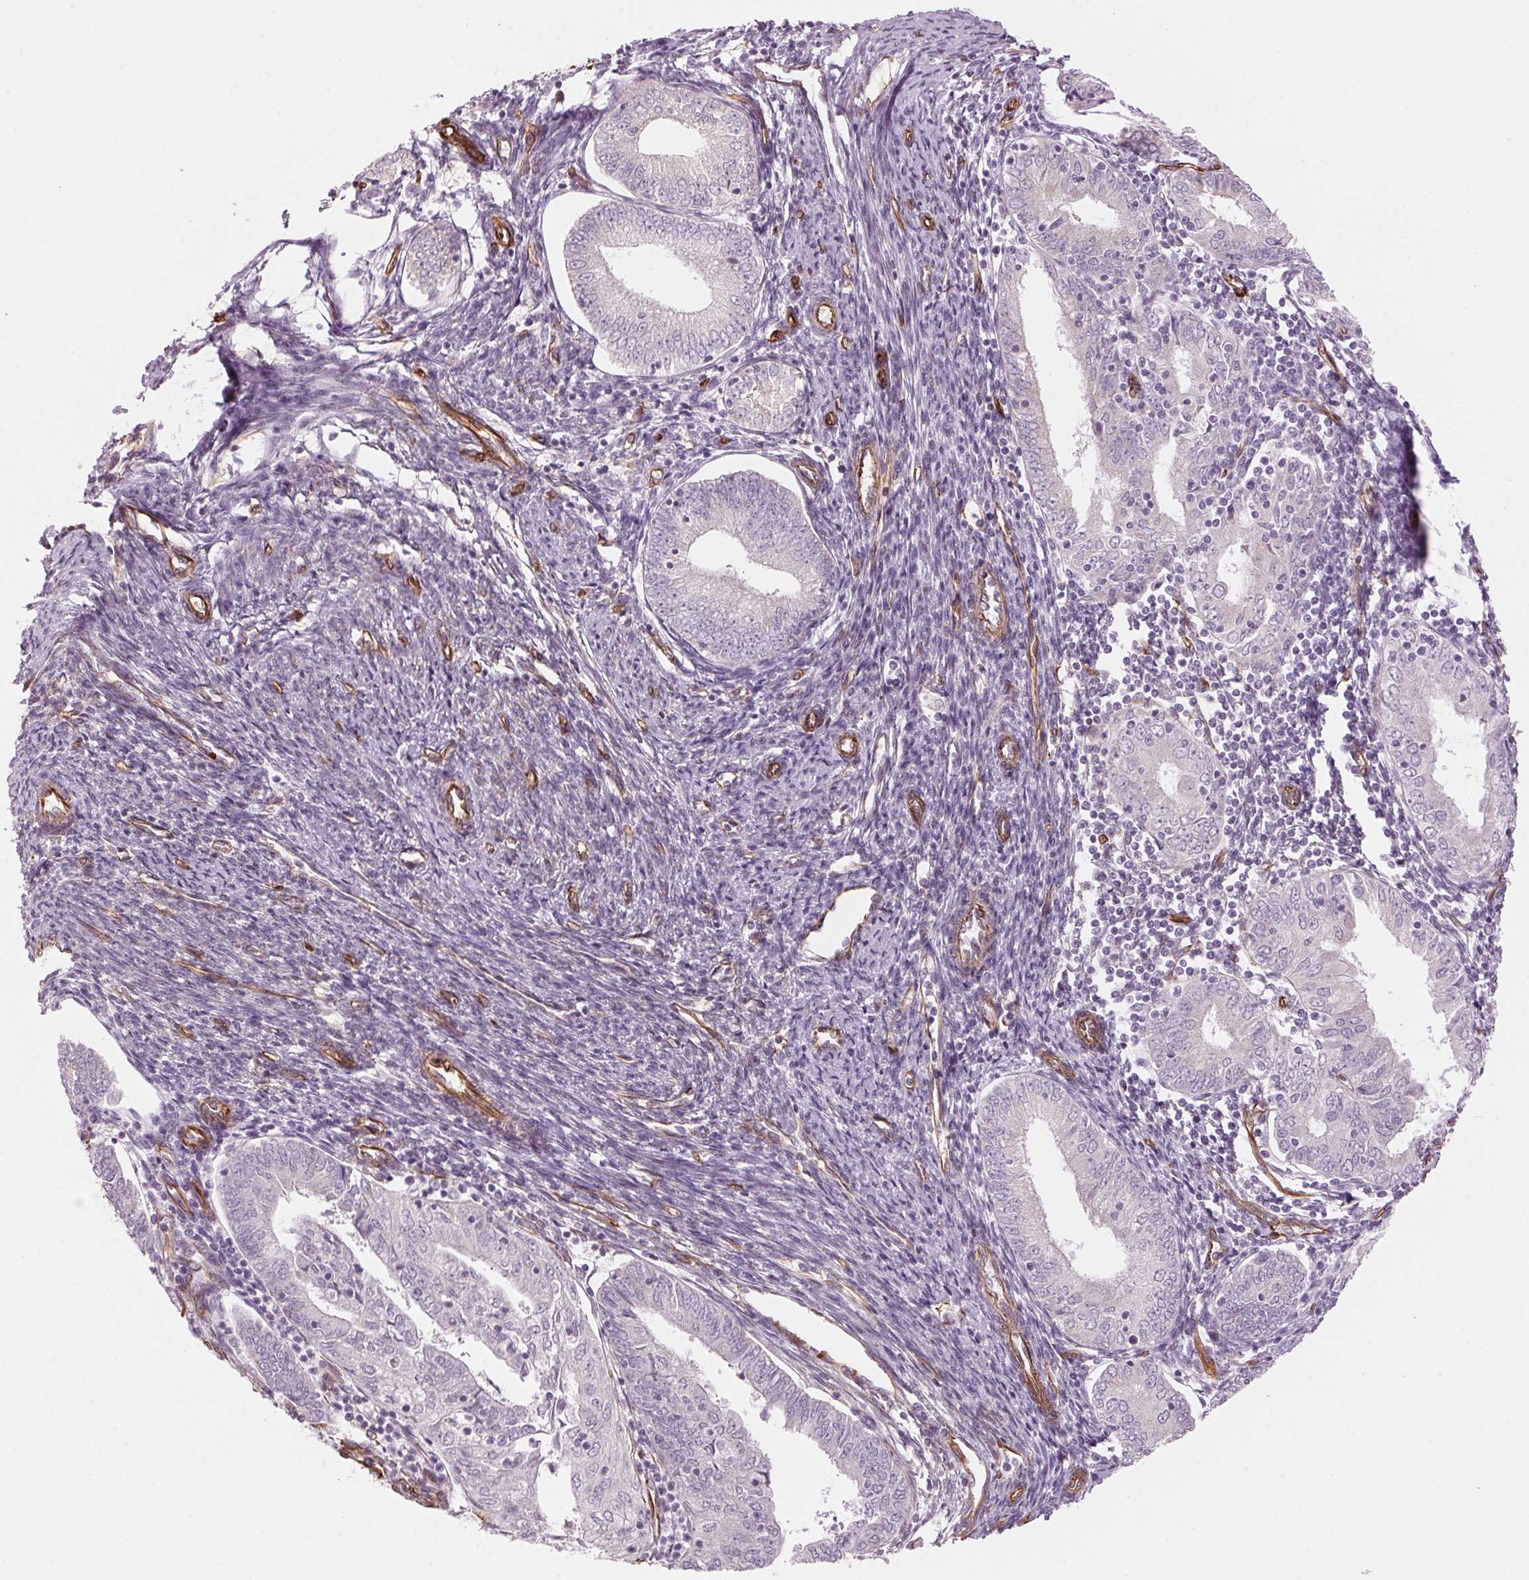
{"staining": {"intensity": "negative", "quantity": "none", "location": "none"}, "tissue": "endometrial cancer", "cell_type": "Tumor cells", "image_type": "cancer", "snomed": [{"axis": "morphology", "description": "Adenocarcinoma, NOS"}, {"axis": "topography", "description": "Endometrium"}], "caption": "A photomicrograph of endometrial cancer (adenocarcinoma) stained for a protein exhibits no brown staining in tumor cells.", "gene": "CLPS", "patient": {"sex": "female", "age": 55}}